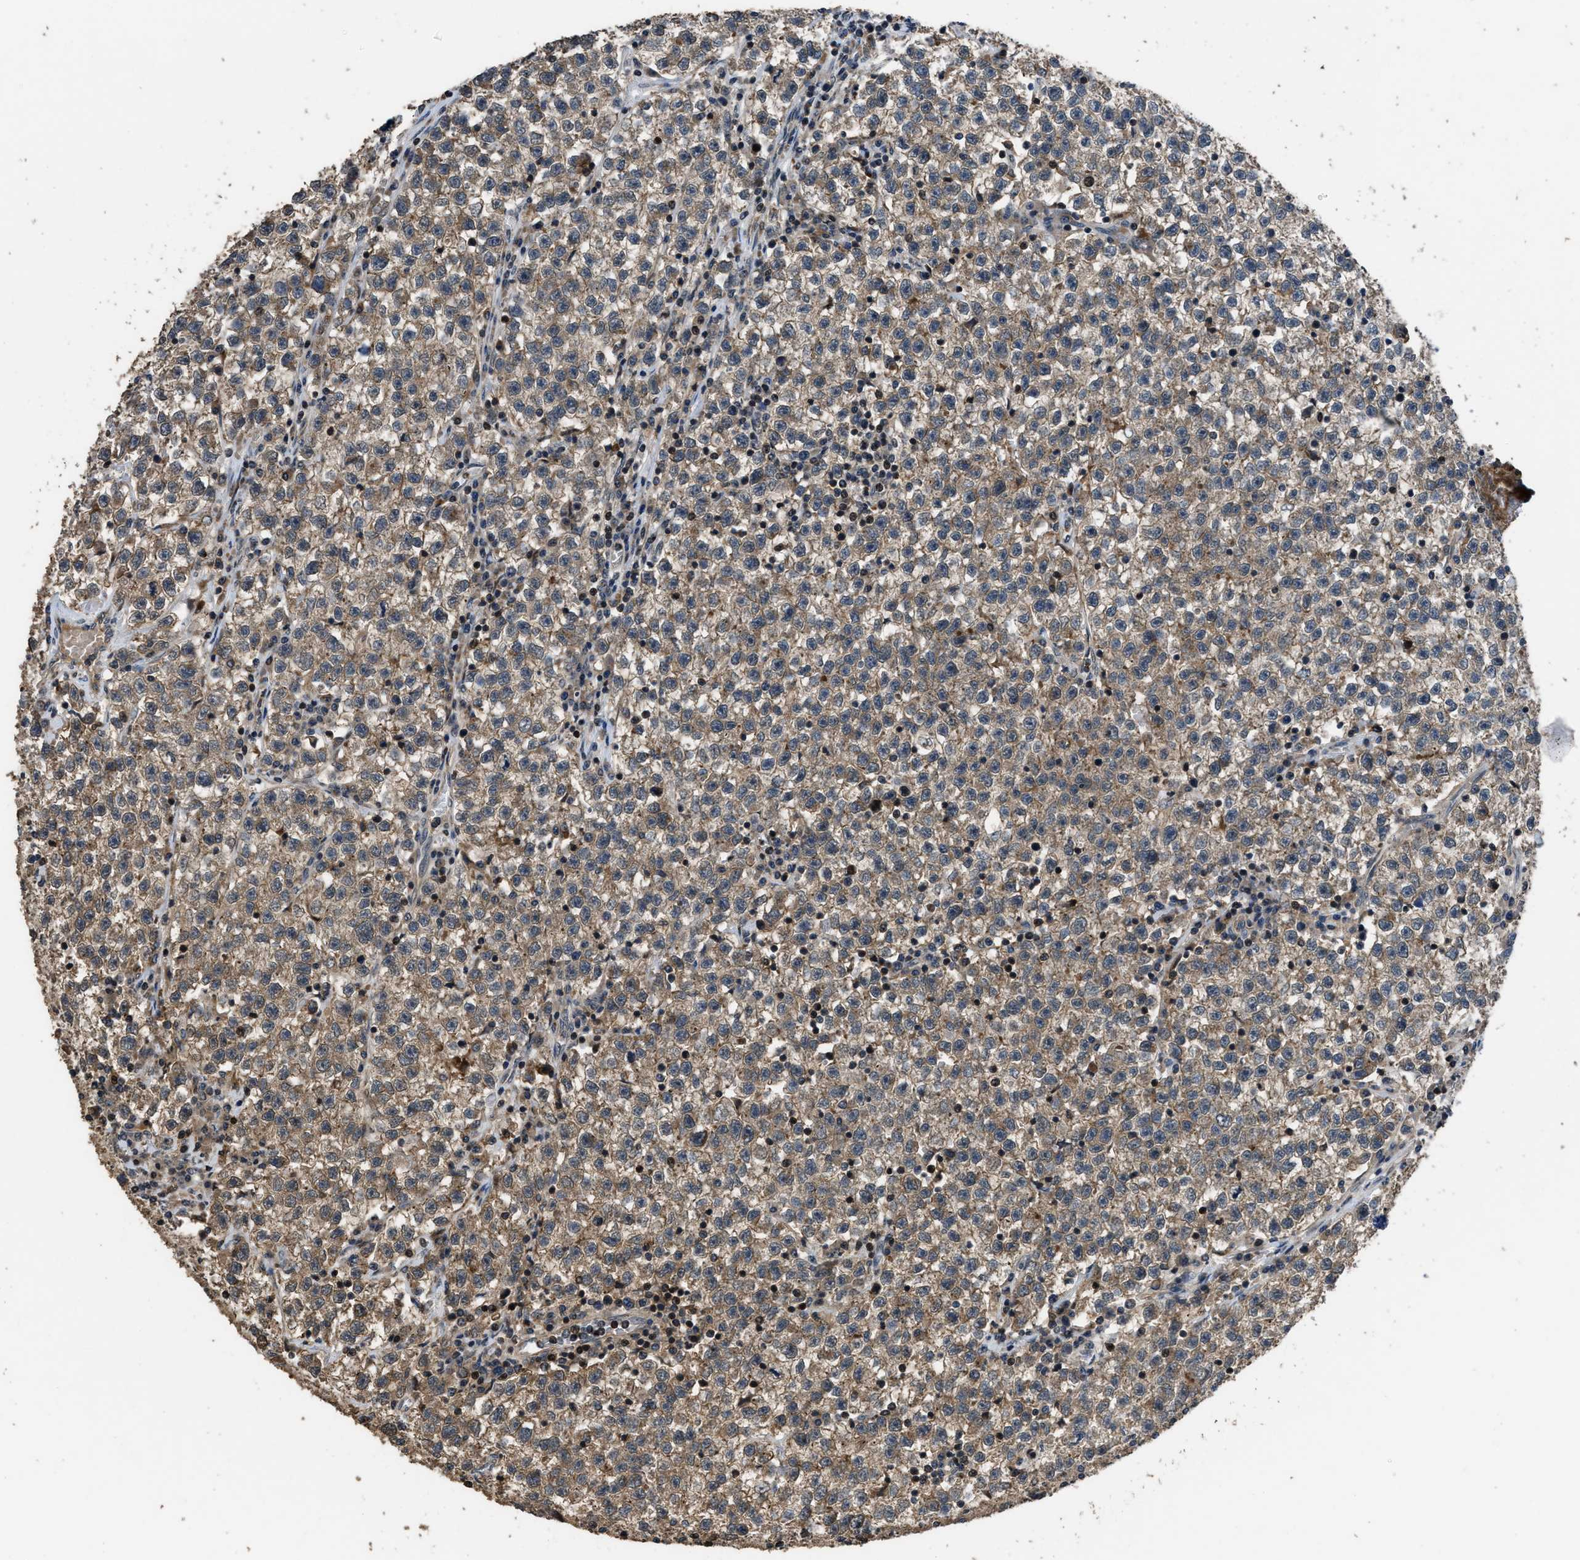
{"staining": {"intensity": "moderate", "quantity": ">75%", "location": "cytoplasmic/membranous"}, "tissue": "testis cancer", "cell_type": "Tumor cells", "image_type": "cancer", "snomed": [{"axis": "morphology", "description": "Seminoma, NOS"}, {"axis": "topography", "description": "Testis"}], "caption": "Testis cancer tissue demonstrates moderate cytoplasmic/membranous expression in about >75% of tumor cells, visualized by immunohistochemistry.", "gene": "CTBS", "patient": {"sex": "male", "age": 22}}